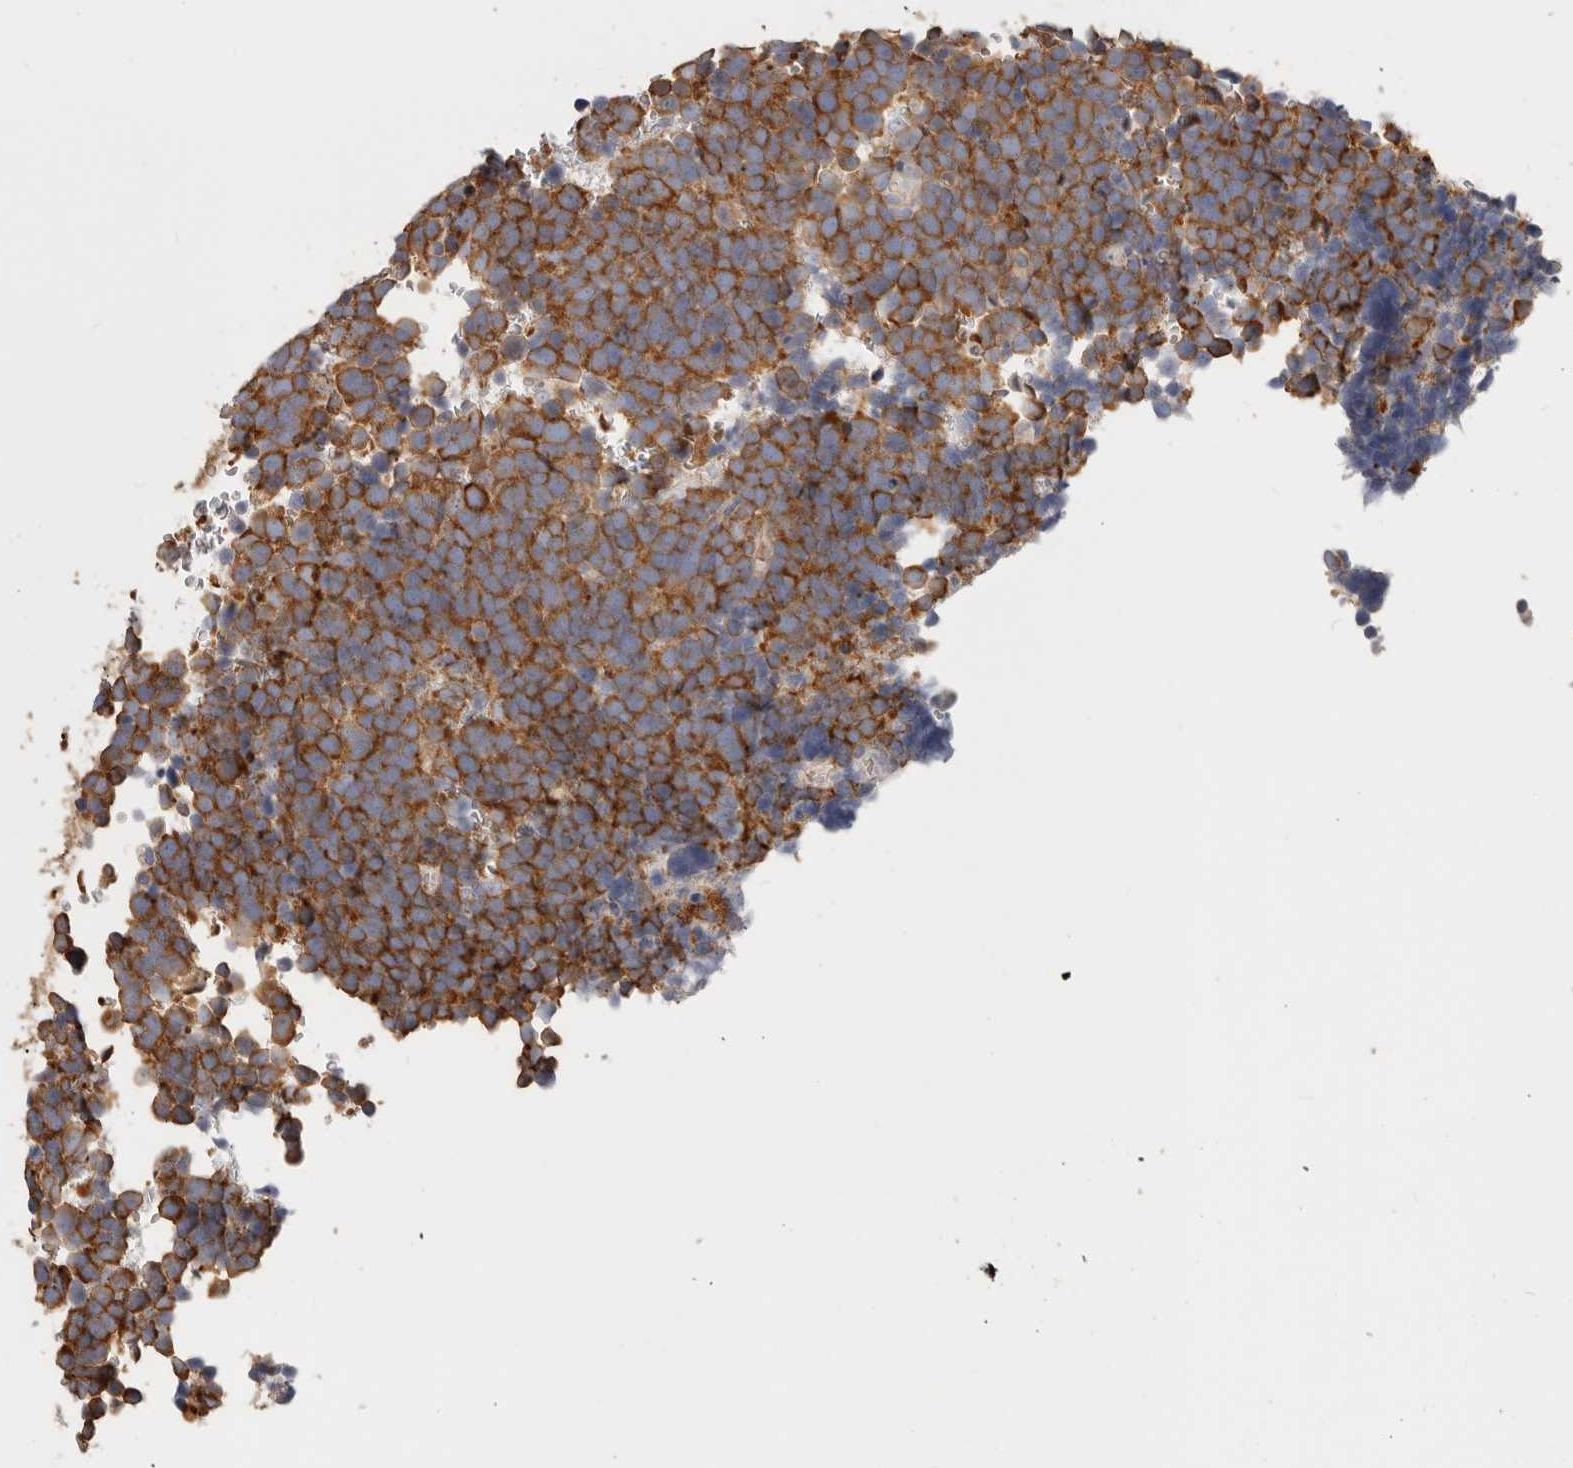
{"staining": {"intensity": "moderate", "quantity": ">75%", "location": "cytoplasmic/membranous"}, "tissue": "urothelial cancer", "cell_type": "Tumor cells", "image_type": "cancer", "snomed": [{"axis": "morphology", "description": "Urothelial carcinoma, High grade"}, {"axis": "topography", "description": "Urinary bladder"}], "caption": "Immunohistochemical staining of human high-grade urothelial carcinoma exhibits medium levels of moderate cytoplasmic/membranous positivity in approximately >75% of tumor cells.", "gene": "TFB2M", "patient": {"sex": "female", "age": 82}}